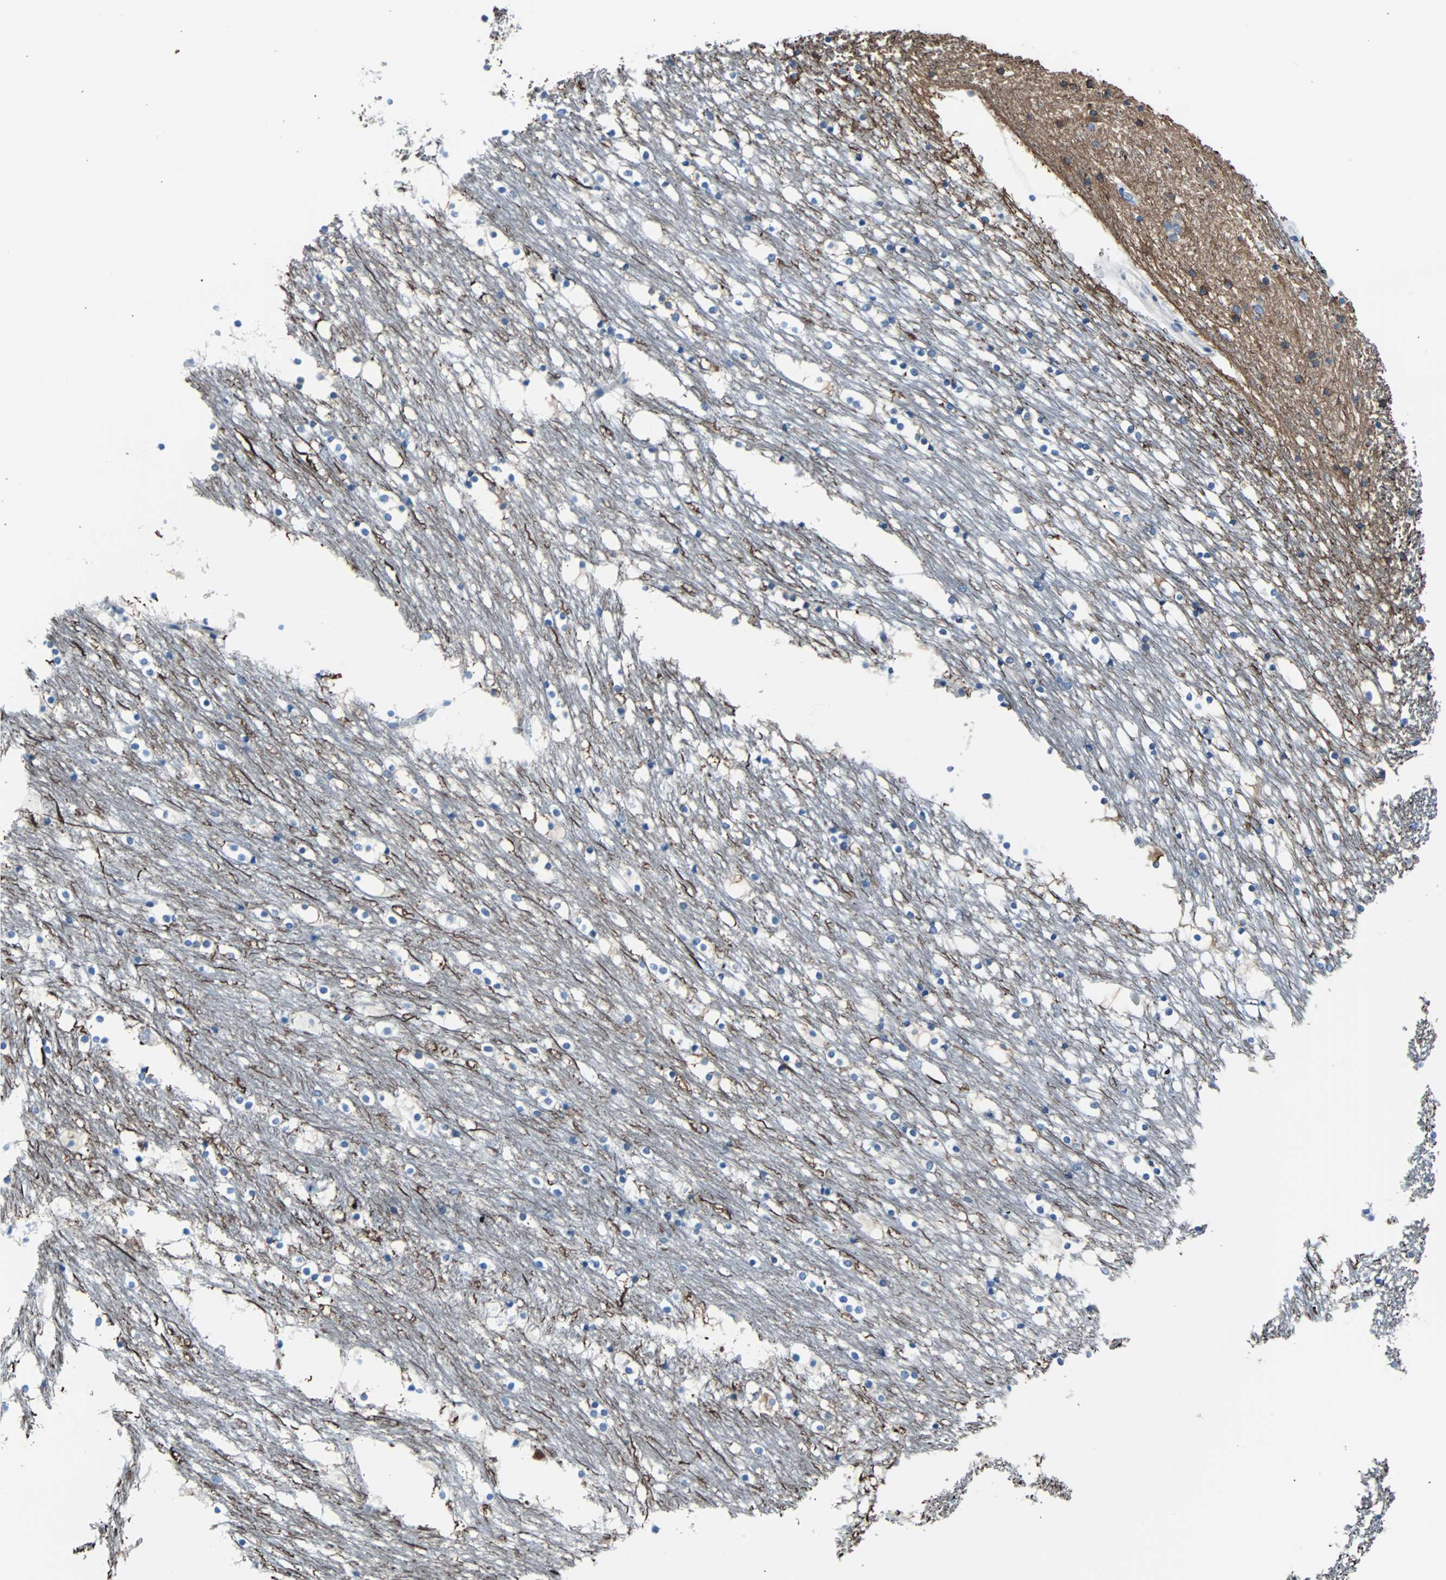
{"staining": {"intensity": "weak", "quantity": "<25%", "location": "cytoplasmic/membranous"}, "tissue": "caudate", "cell_type": "Glial cells", "image_type": "normal", "snomed": [{"axis": "morphology", "description": "Normal tissue, NOS"}, {"axis": "topography", "description": "Lateral ventricle wall"}], "caption": "IHC of benign human caudate shows no expression in glial cells.", "gene": "KRT7", "patient": {"sex": "male", "age": 45}}